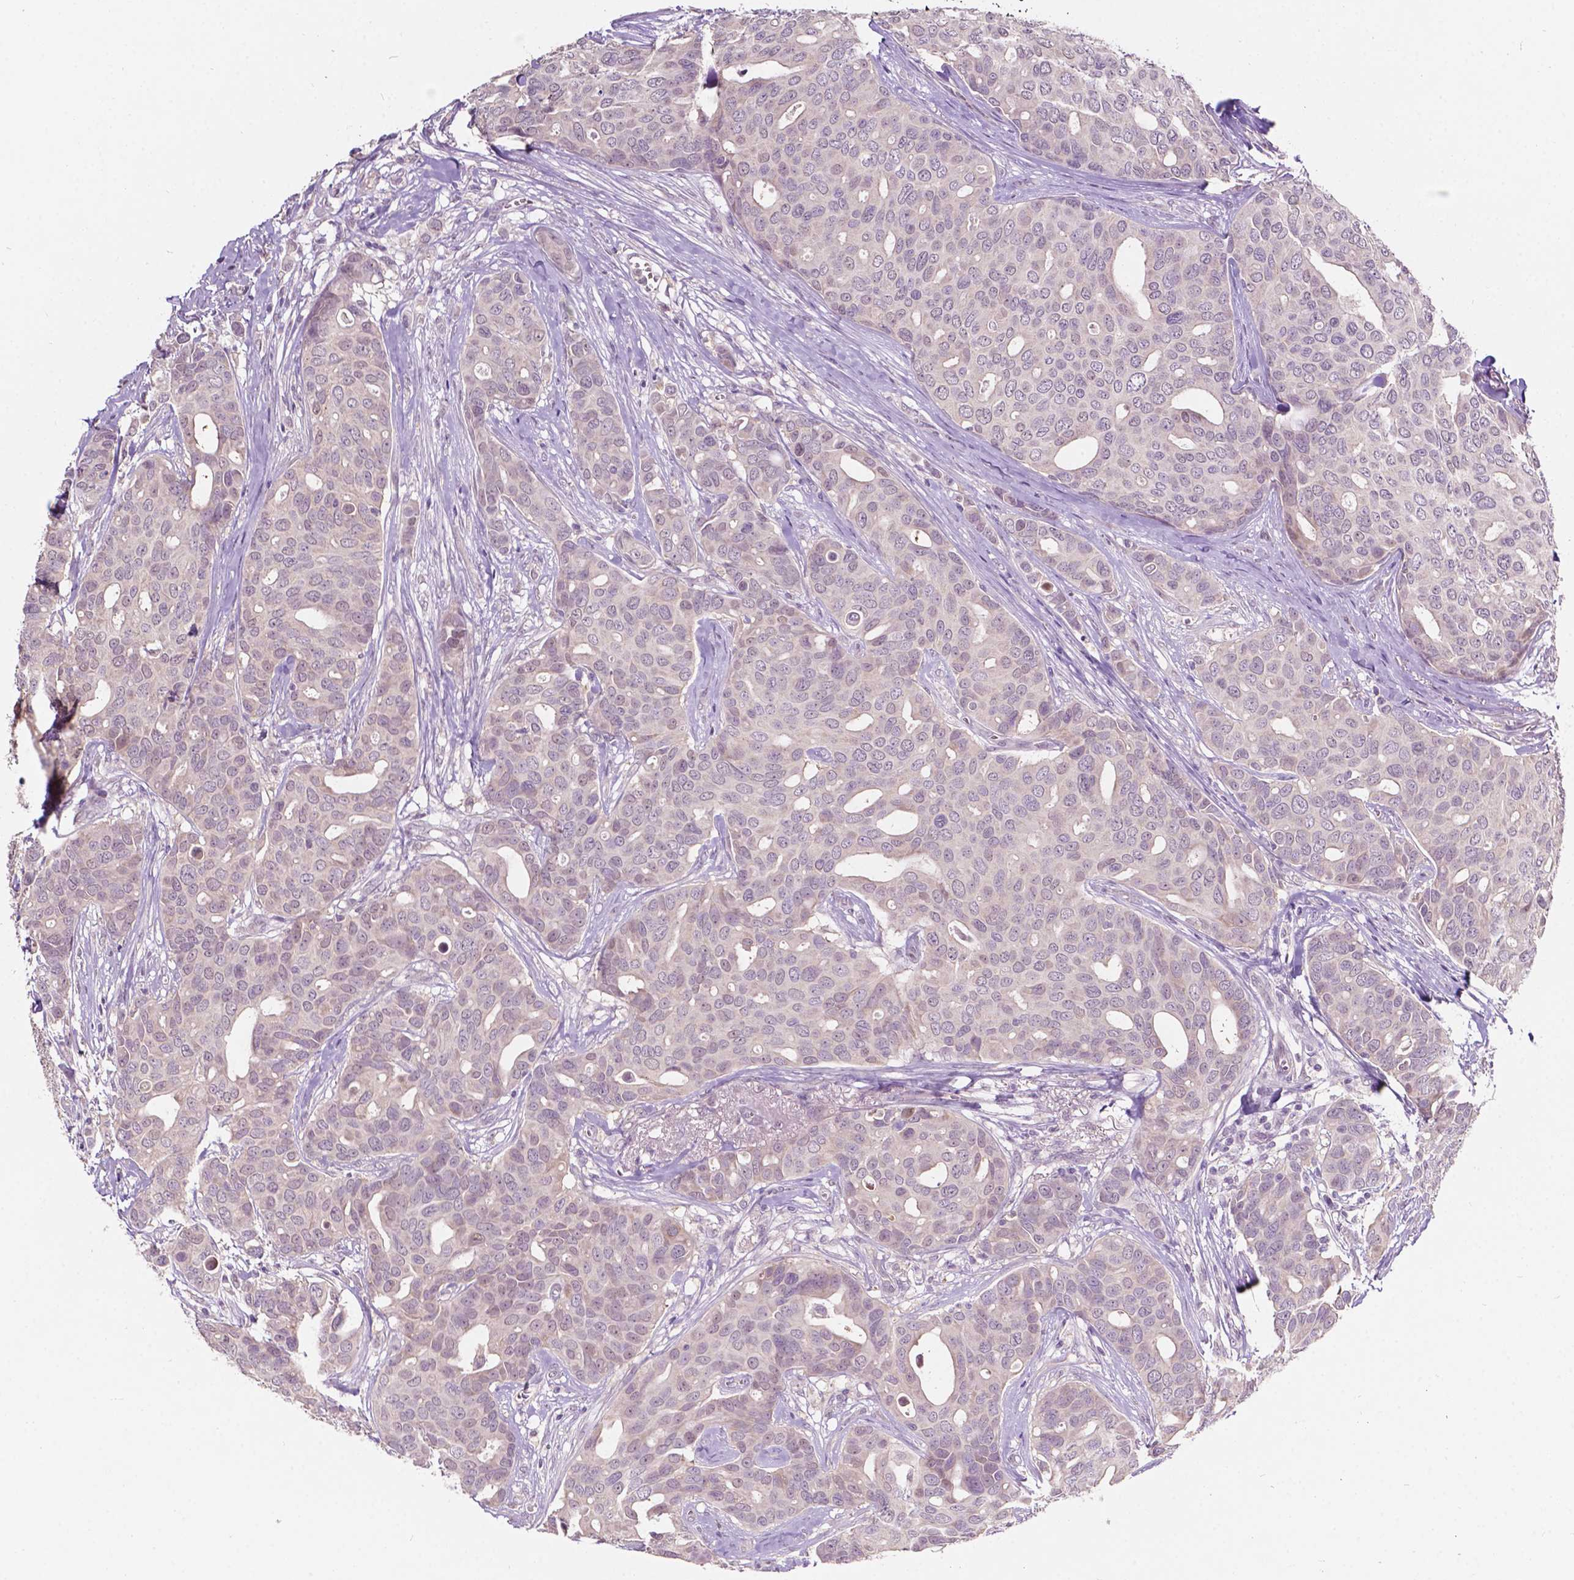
{"staining": {"intensity": "negative", "quantity": "none", "location": "none"}, "tissue": "breast cancer", "cell_type": "Tumor cells", "image_type": "cancer", "snomed": [{"axis": "morphology", "description": "Duct carcinoma"}, {"axis": "topography", "description": "Breast"}], "caption": "Breast cancer (infiltrating ductal carcinoma) was stained to show a protein in brown. There is no significant positivity in tumor cells.", "gene": "TM6SF2", "patient": {"sex": "female", "age": 54}}